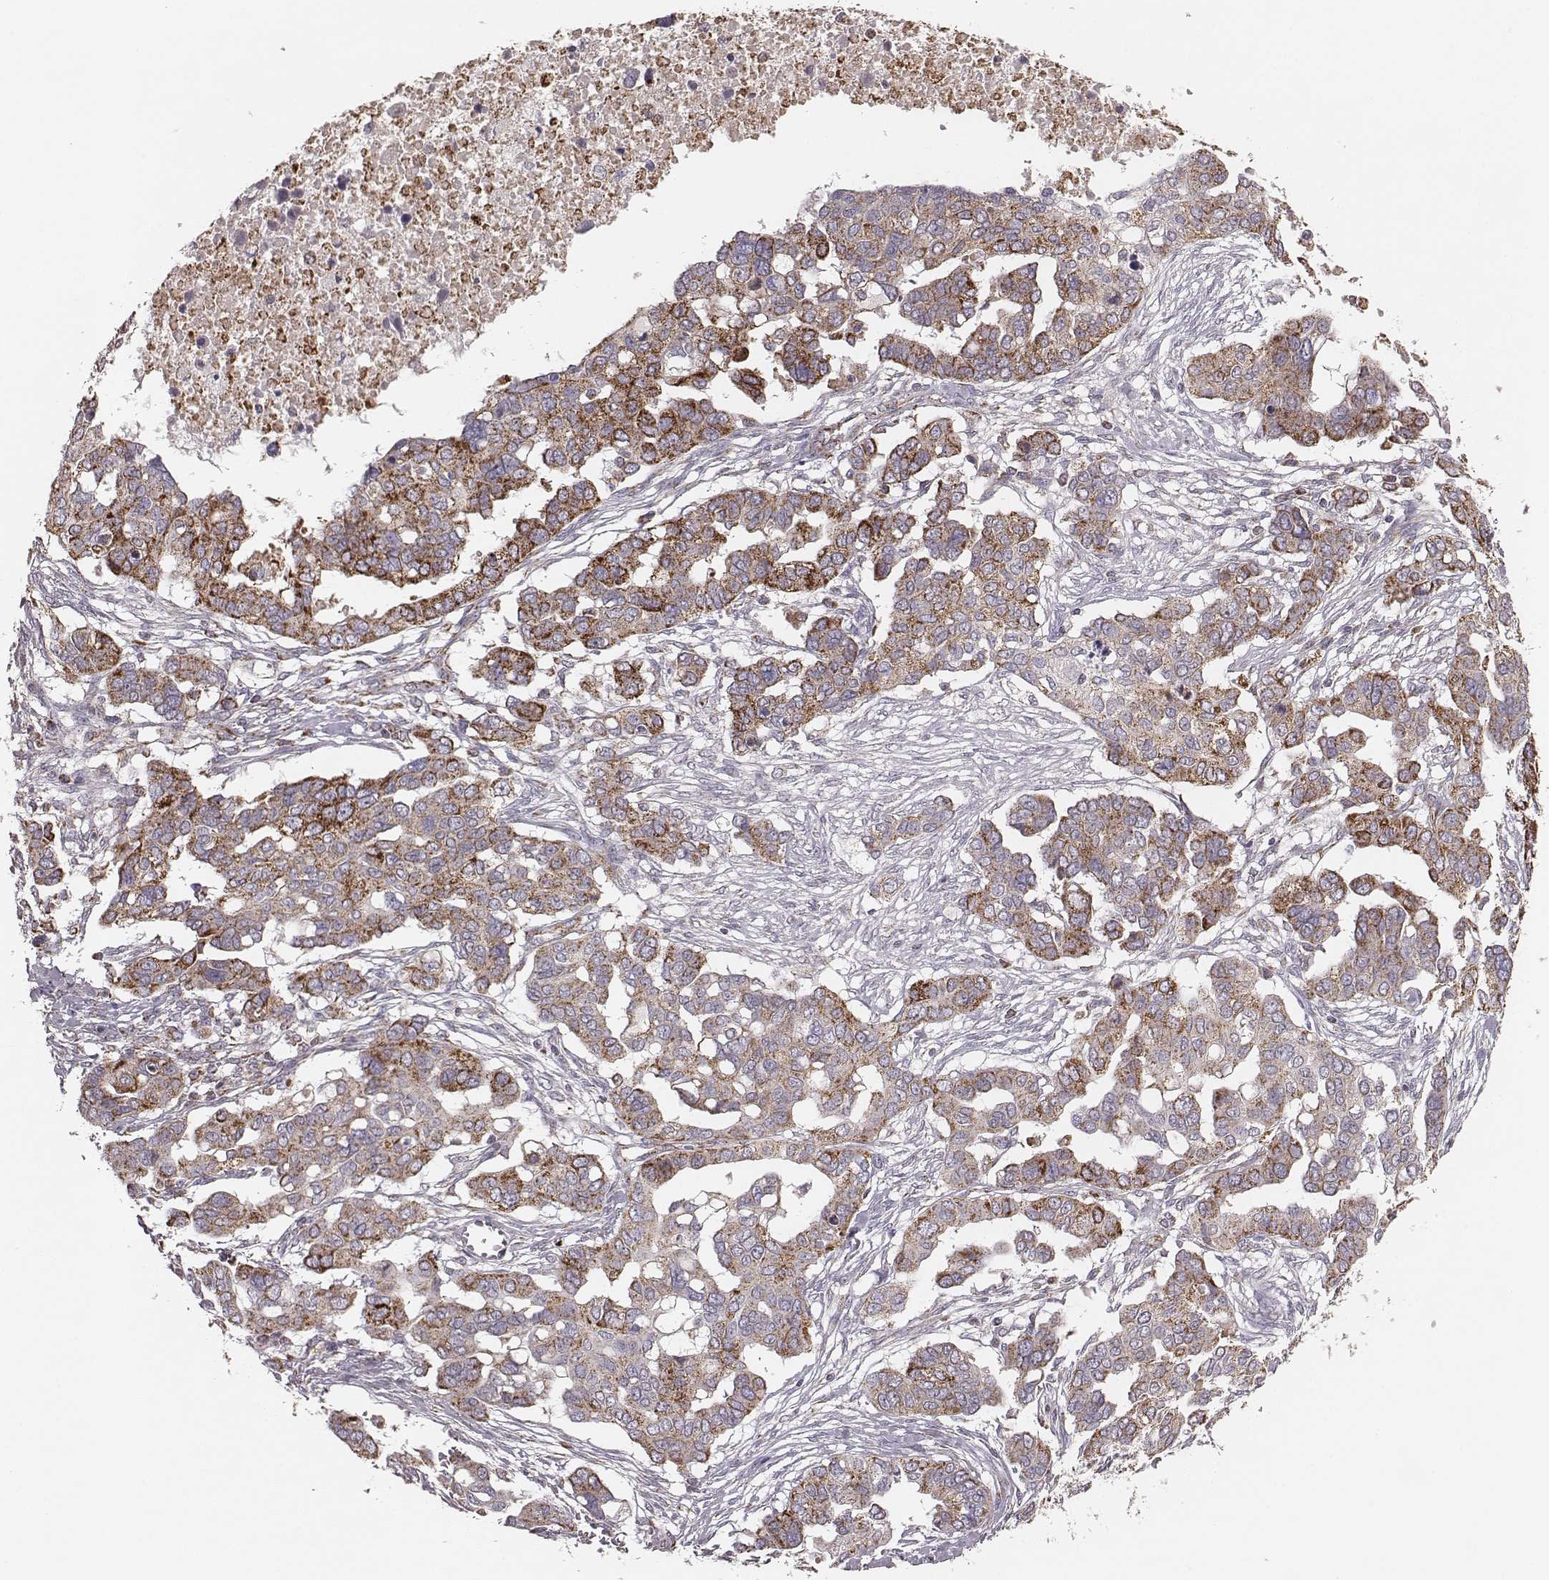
{"staining": {"intensity": "strong", "quantity": ">75%", "location": "cytoplasmic/membranous"}, "tissue": "ovarian cancer", "cell_type": "Tumor cells", "image_type": "cancer", "snomed": [{"axis": "morphology", "description": "Carcinoma, endometroid"}, {"axis": "topography", "description": "Ovary"}], "caption": "Strong cytoplasmic/membranous expression is present in approximately >75% of tumor cells in ovarian cancer.", "gene": "TUFM", "patient": {"sex": "female", "age": 78}}